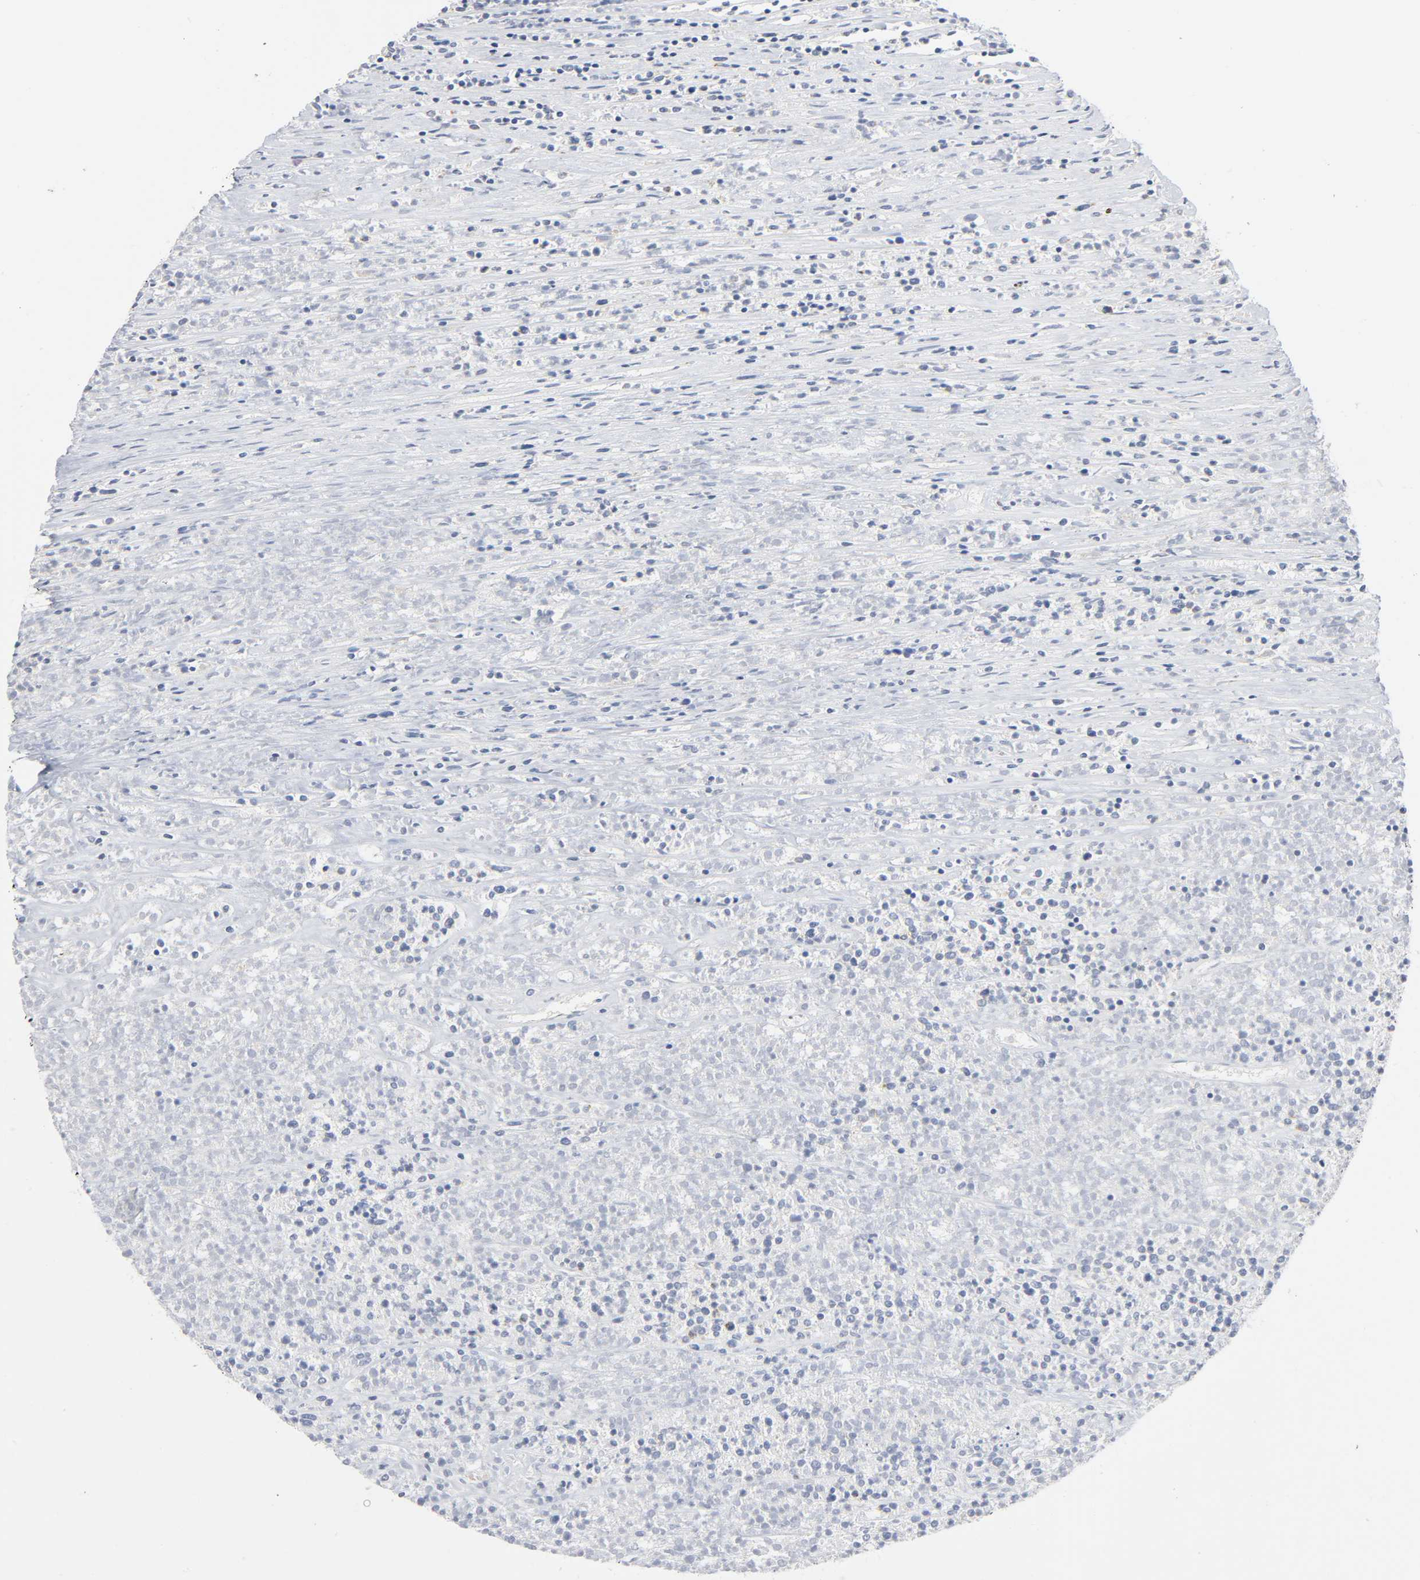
{"staining": {"intensity": "negative", "quantity": "none", "location": "none"}, "tissue": "lymphoma", "cell_type": "Tumor cells", "image_type": "cancer", "snomed": [{"axis": "morphology", "description": "Malignant lymphoma, non-Hodgkin's type, High grade"}, {"axis": "topography", "description": "Lymph node"}], "caption": "Photomicrograph shows no significant protein staining in tumor cells of lymphoma.", "gene": "BAK1", "patient": {"sex": "female", "age": 73}}